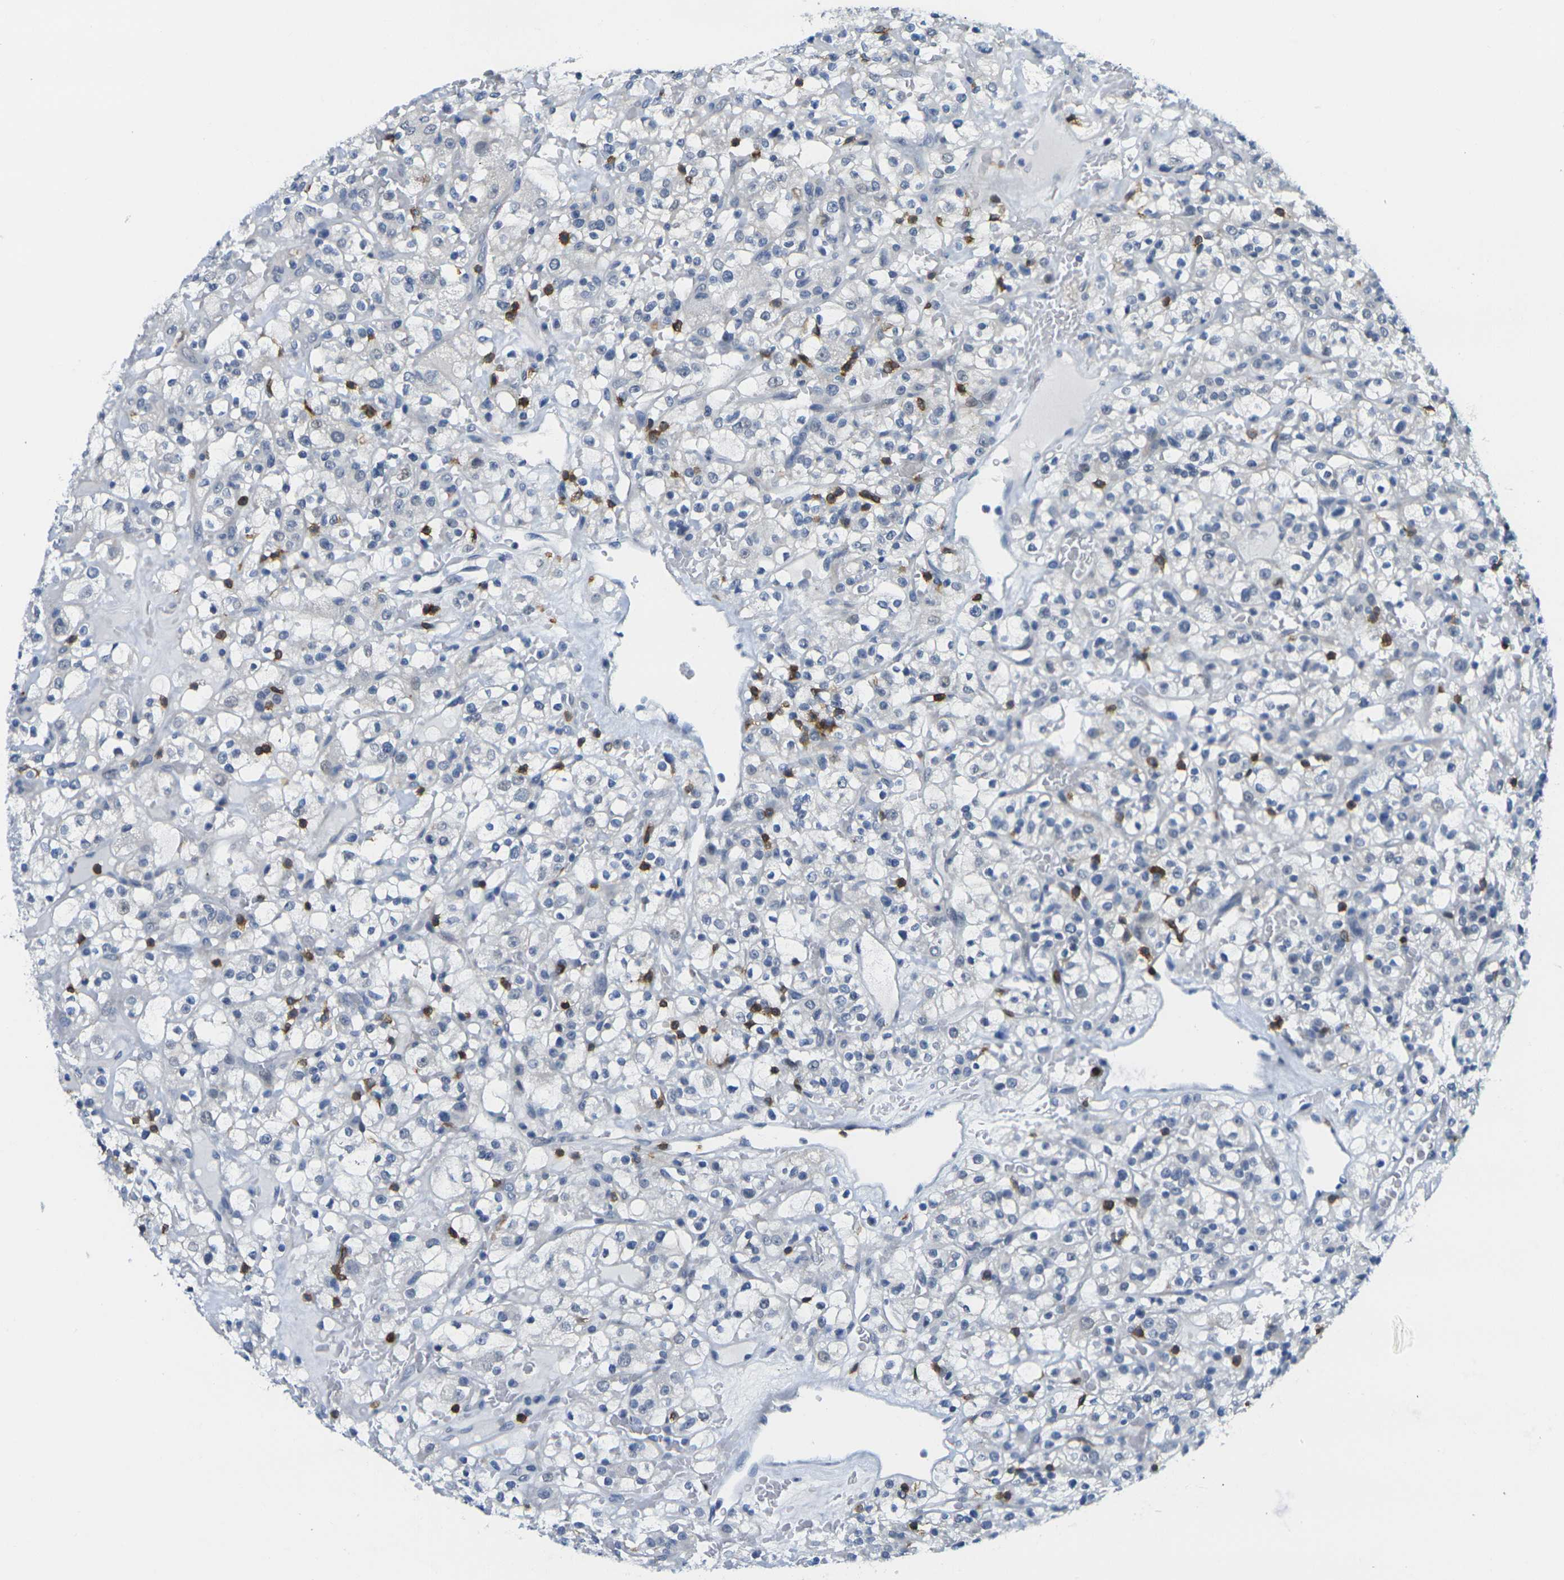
{"staining": {"intensity": "negative", "quantity": "none", "location": "none"}, "tissue": "renal cancer", "cell_type": "Tumor cells", "image_type": "cancer", "snomed": [{"axis": "morphology", "description": "Normal tissue, NOS"}, {"axis": "morphology", "description": "Adenocarcinoma, NOS"}, {"axis": "topography", "description": "Kidney"}], "caption": "The image demonstrates no significant positivity in tumor cells of adenocarcinoma (renal).", "gene": "CD3D", "patient": {"sex": "female", "age": 72}}